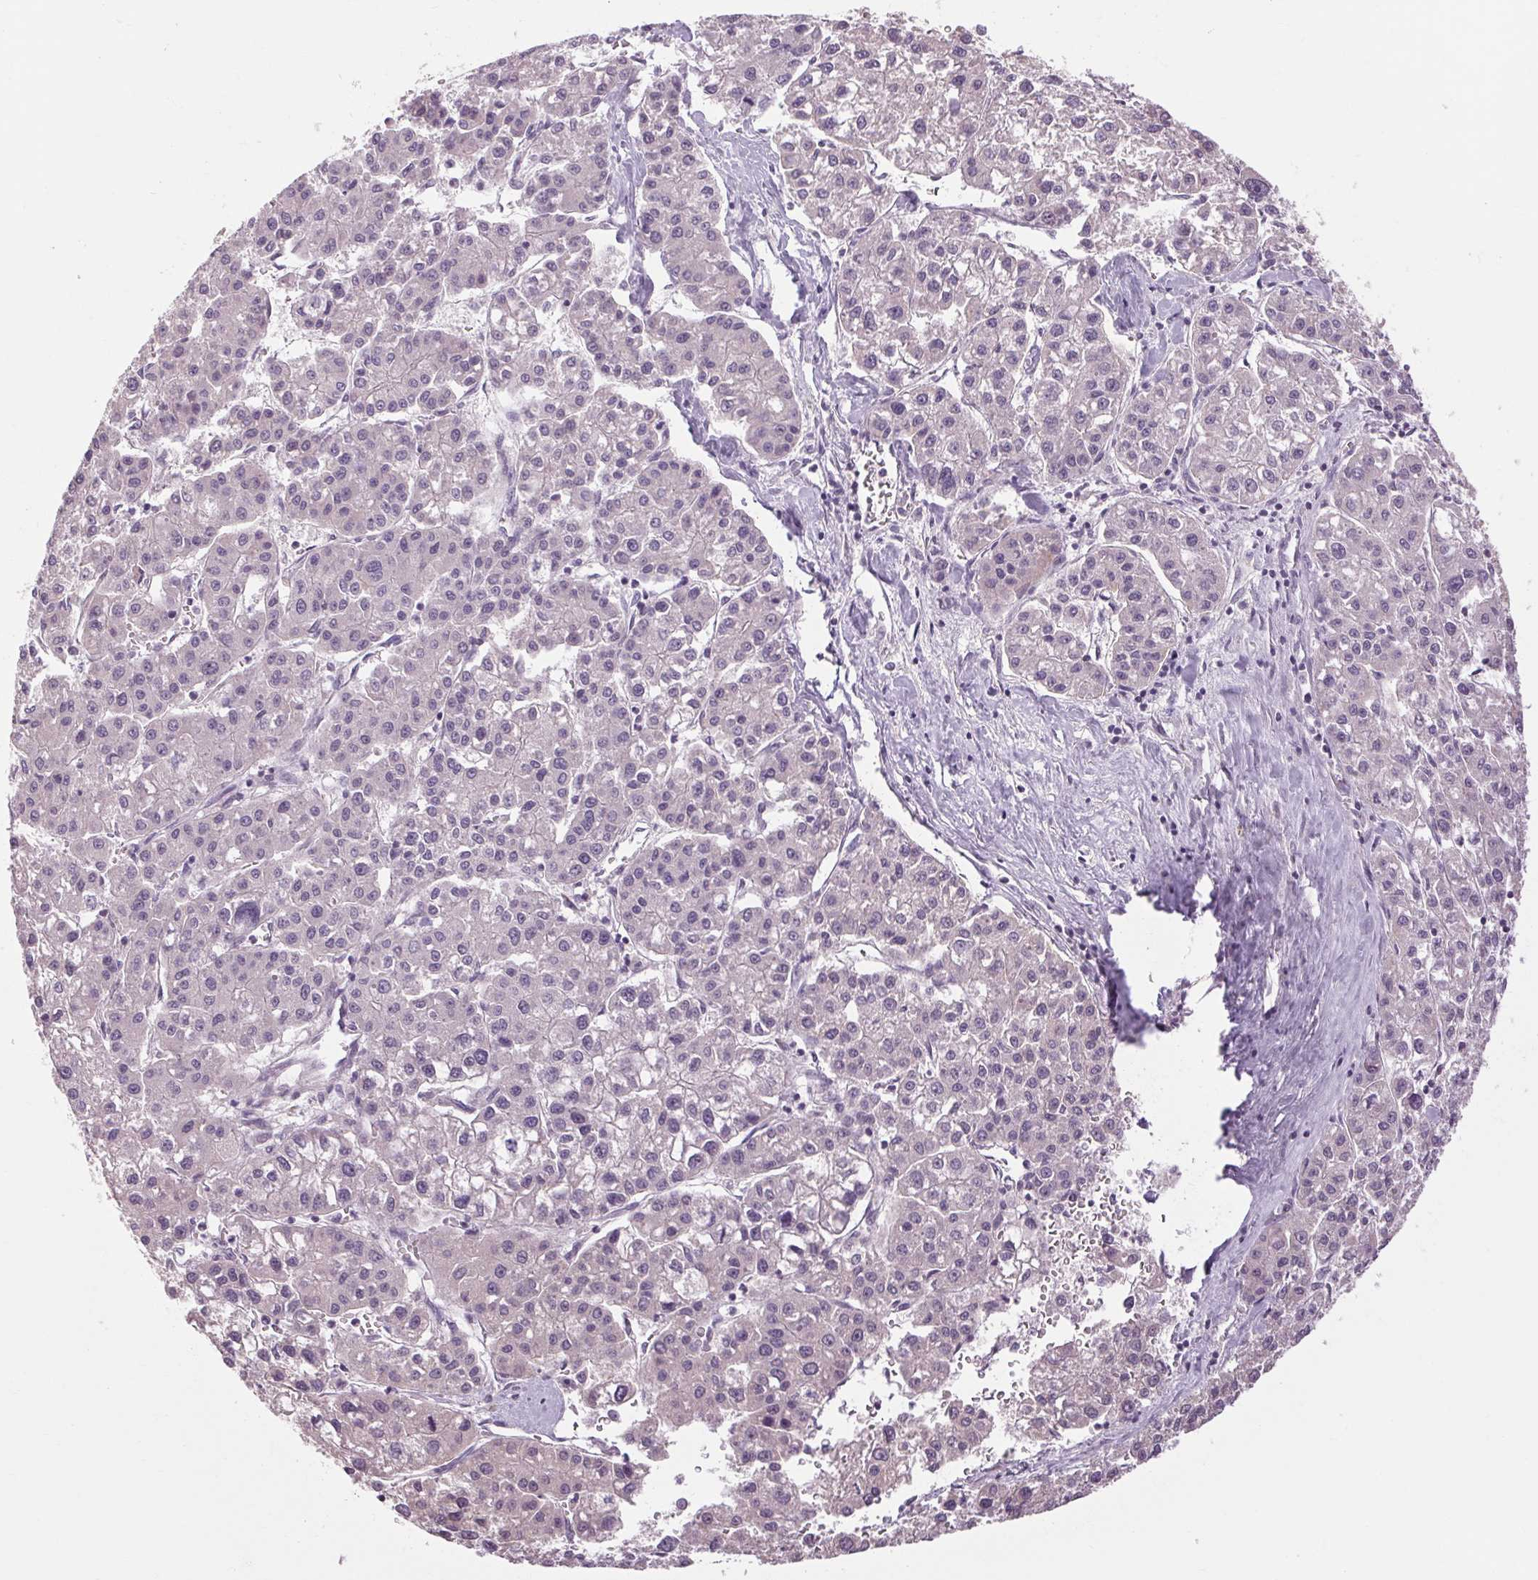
{"staining": {"intensity": "negative", "quantity": "none", "location": "none"}, "tissue": "liver cancer", "cell_type": "Tumor cells", "image_type": "cancer", "snomed": [{"axis": "morphology", "description": "Carcinoma, Hepatocellular, NOS"}, {"axis": "topography", "description": "Liver"}], "caption": "Tumor cells are negative for protein expression in human liver hepatocellular carcinoma.", "gene": "KLHL40", "patient": {"sex": "male", "age": 73}}